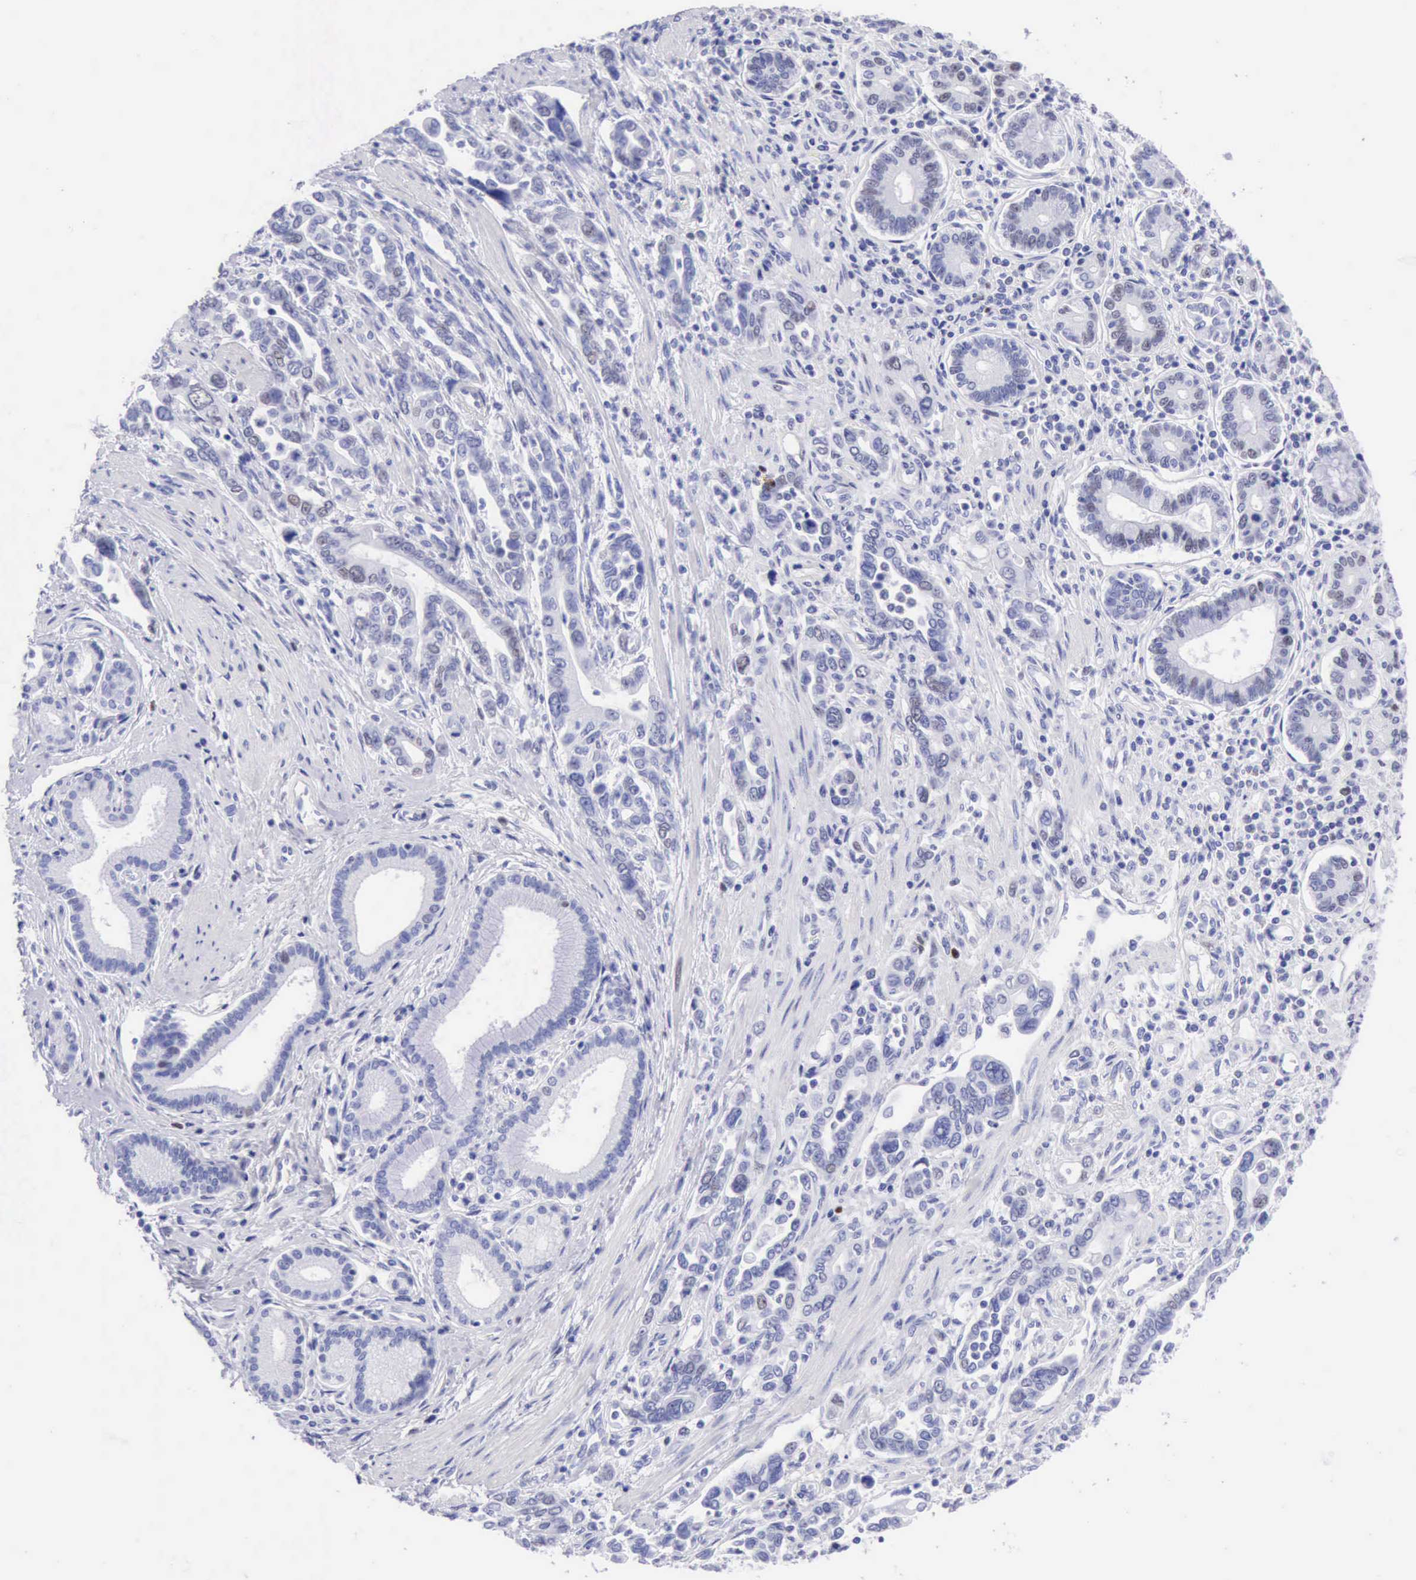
{"staining": {"intensity": "weak", "quantity": "<25%", "location": "nuclear"}, "tissue": "pancreatic cancer", "cell_type": "Tumor cells", "image_type": "cancer", "snomed": [{"axis": "morphology", "description": "Adenocarcinoma, NOS"}, {"axis": "topography", "description": "Pancreas"}], "caption": "DAB (3,3'-diaminobenzidine) immunohistochemical staining of pancreatic cancer (adenocarcinoma) exhibits no significant positivity in tumor cells.", "gene": "MCM2", "patient": {"sex": "female", "age": 57}}